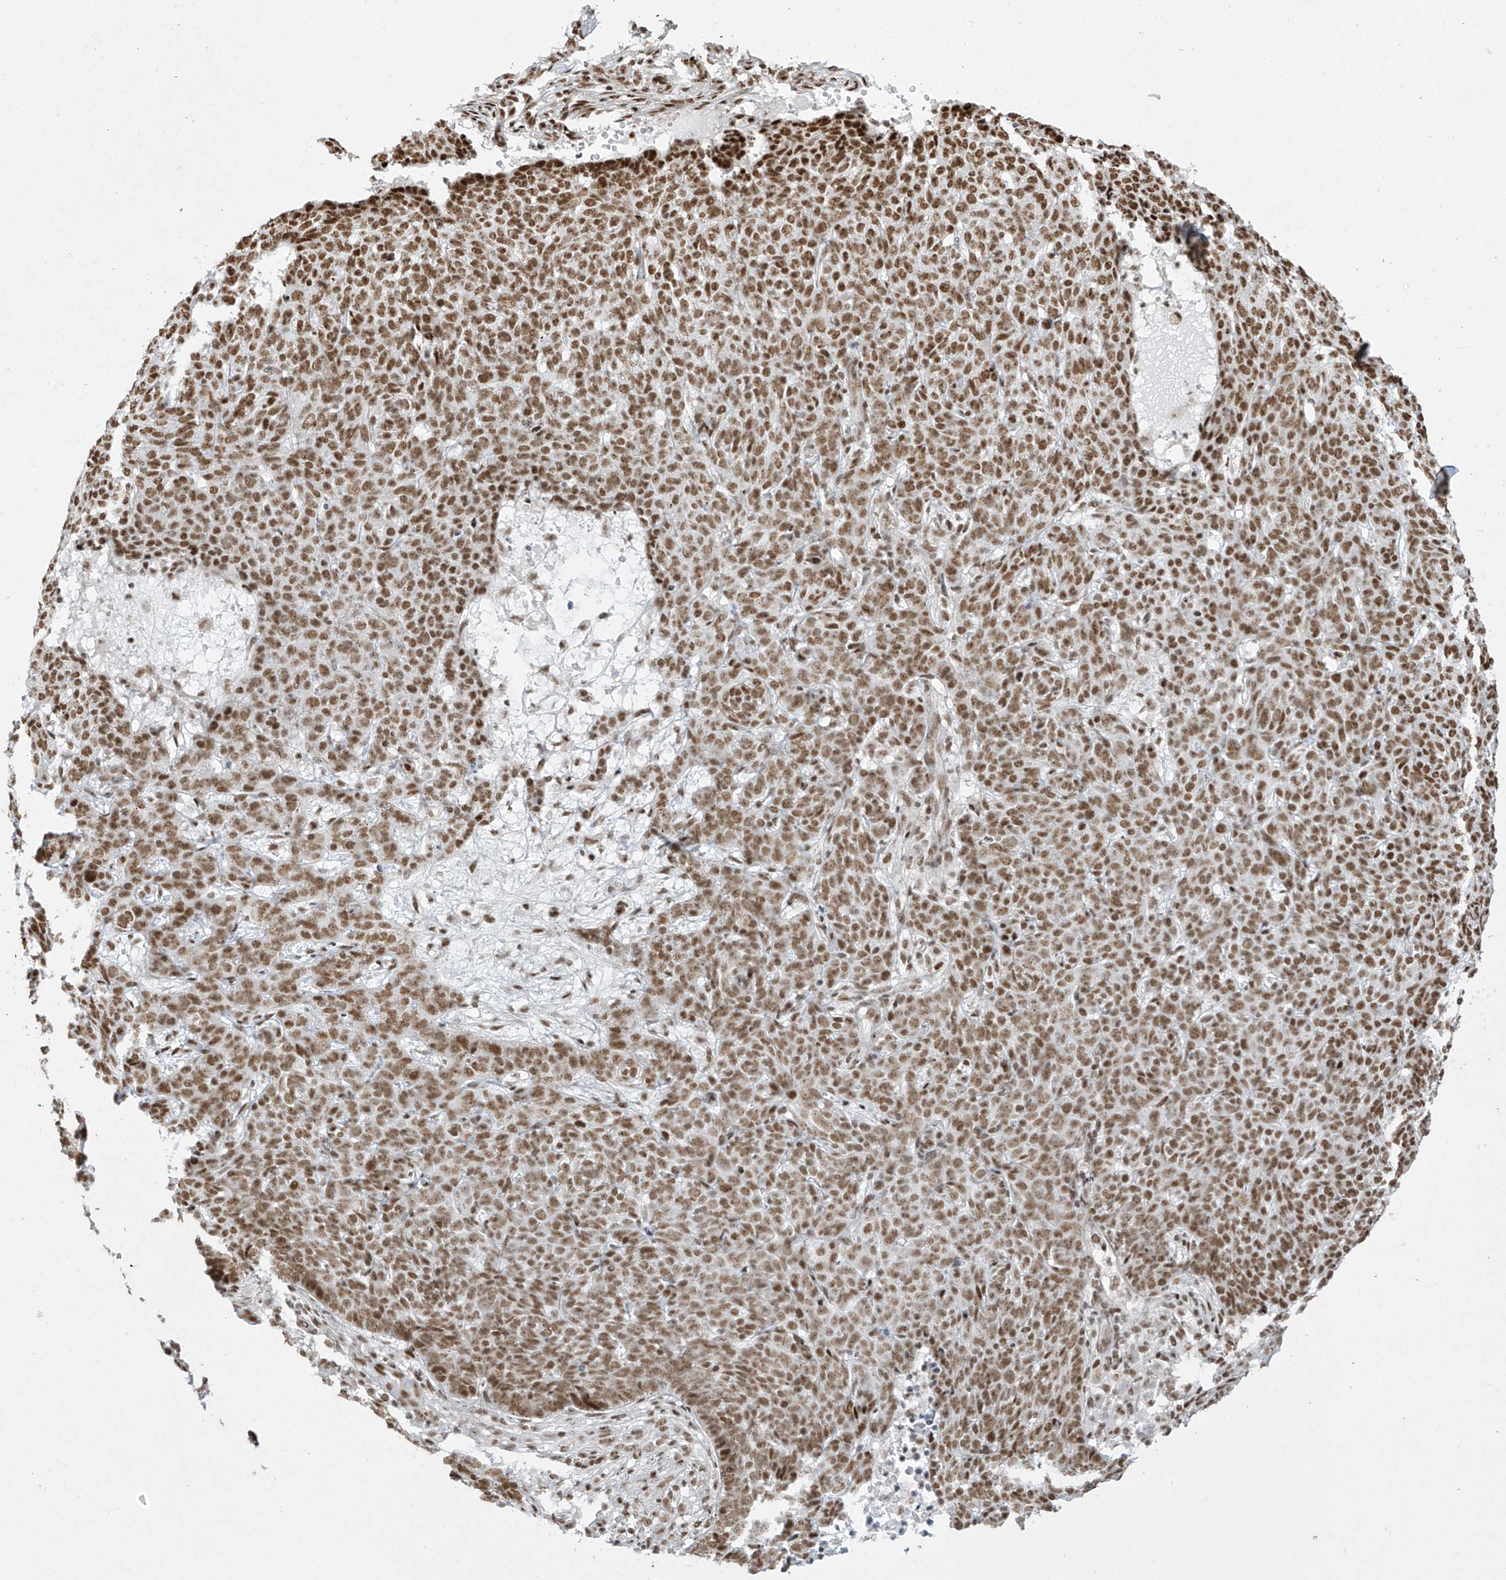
{"staining": {"intensity": "moderate", "quantity": ">75%", "location": "nuclear"}, "tissue": "skin cancer", "cell_type": "Tumor cells", "image_type": "cancer", "snomed": [{"axis": "morphology", "description": "Basal cell carcinoma"}, {"axis": "topography", "description": "Skin"}], "caption": "Brown immunohistochemical staining in basal cell carcinoma (skin) exhibits moderate nuclear positivity in approximately >75% of tumor cells.", "gene": "MS4A6A", "patient": {"sex": "male", "age": 85}}